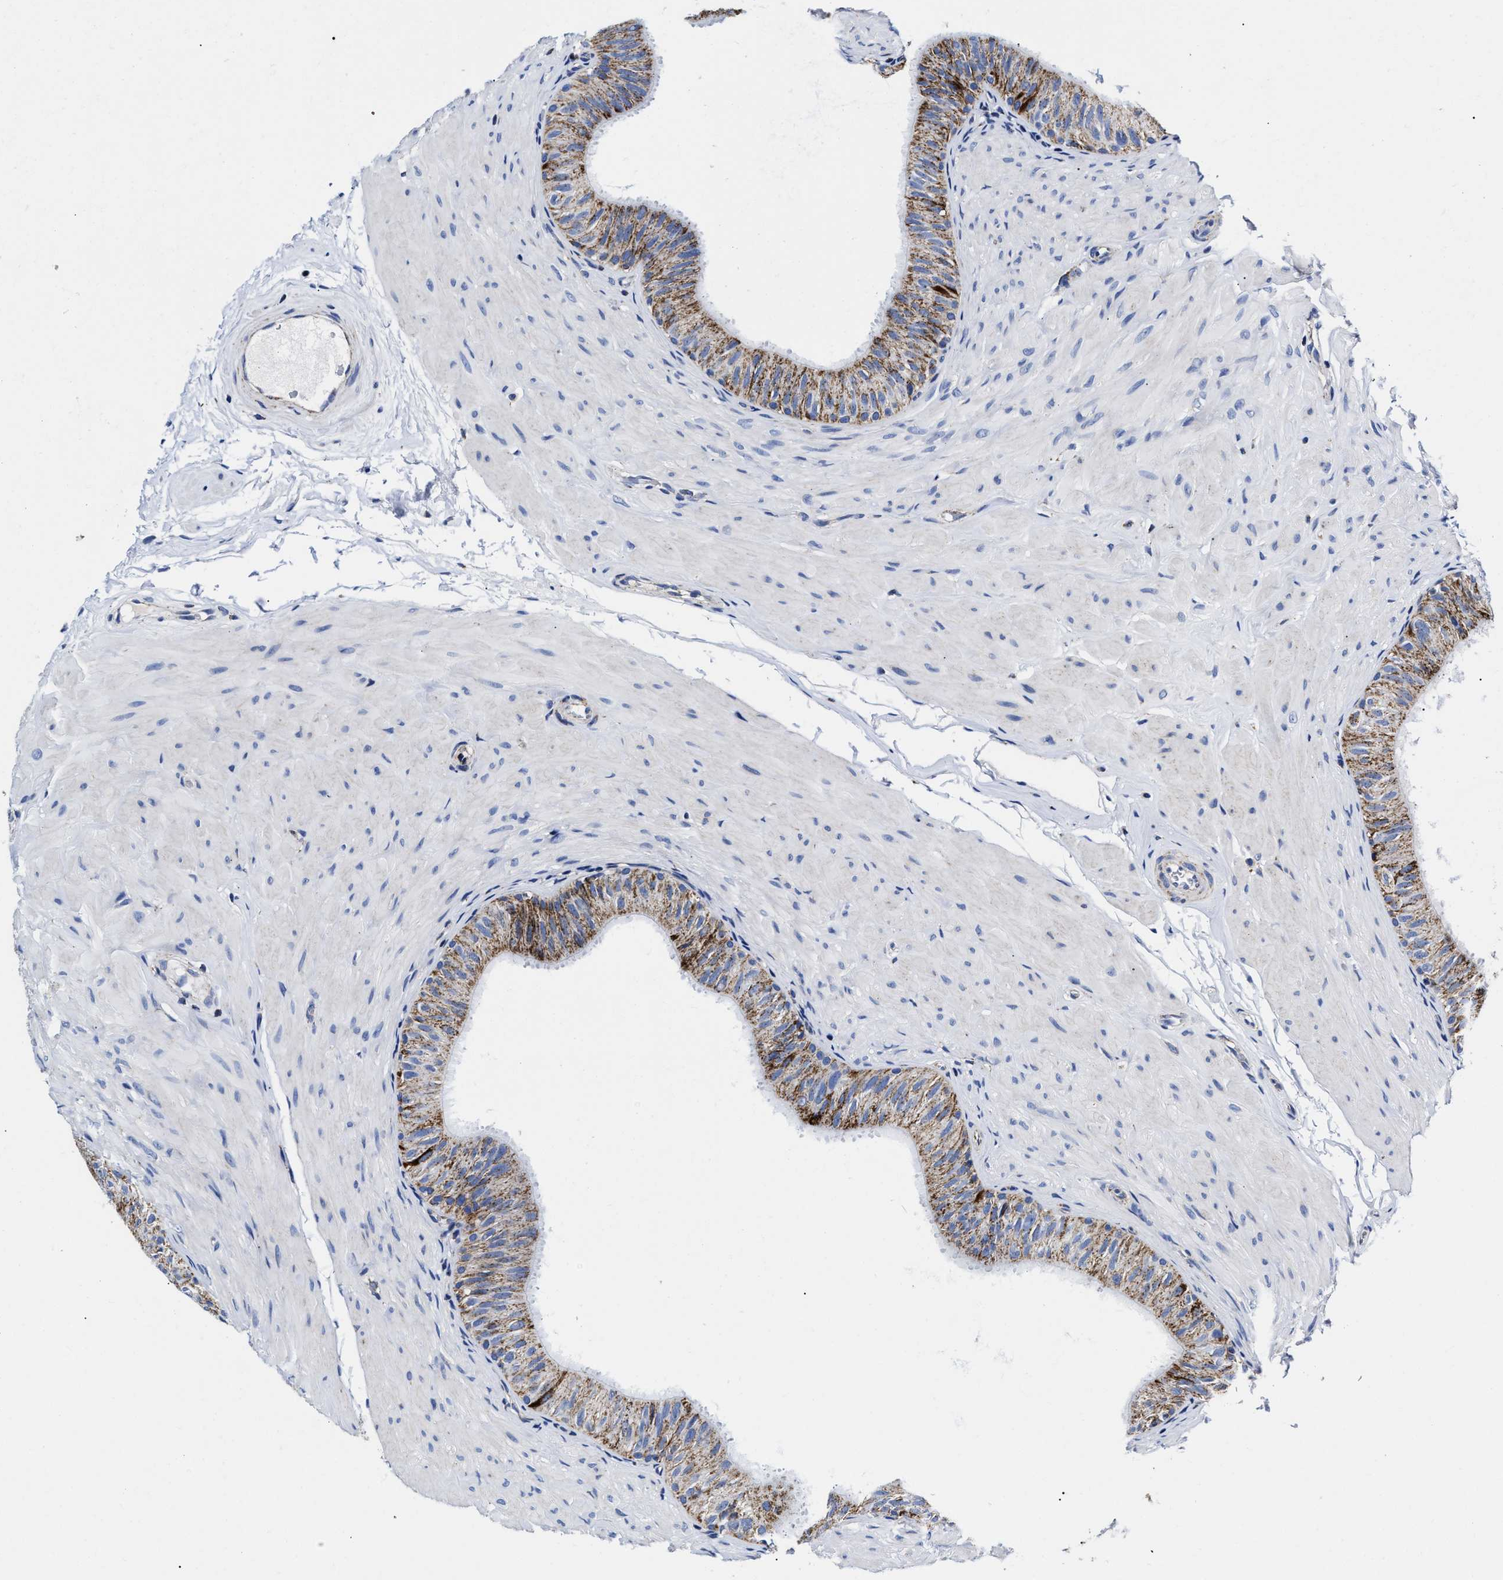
{"staining": {"intensity": "moderate", "quantity": "25%-75%", "location": "cytoplasmic/membranous"}, "tissue": "epididymis", "cell_type": "Glandular cells", "image_type": "normal", "snomed": [{"axis": "morphology", "description": "Normal tissue, NOS"}, {"axis": "topography", "description": "Epididymis"}], "caption": "A high-resolution micrograph shows immunohistochemistry (IHC) staining of normal epididymis, which demonstrates moderate cytoplasmic/membranous positivity in approximately 25%-75% of glandular cells. The staining was performed using DAB (3,3'-diaminobenzidine) to visualize the protein expression in brown, while the nuclei were stained in blue with hematoxylin (Magnification: 20x).", "gene": "HINT2", "patient": {"sex": "male", "age": 34}}